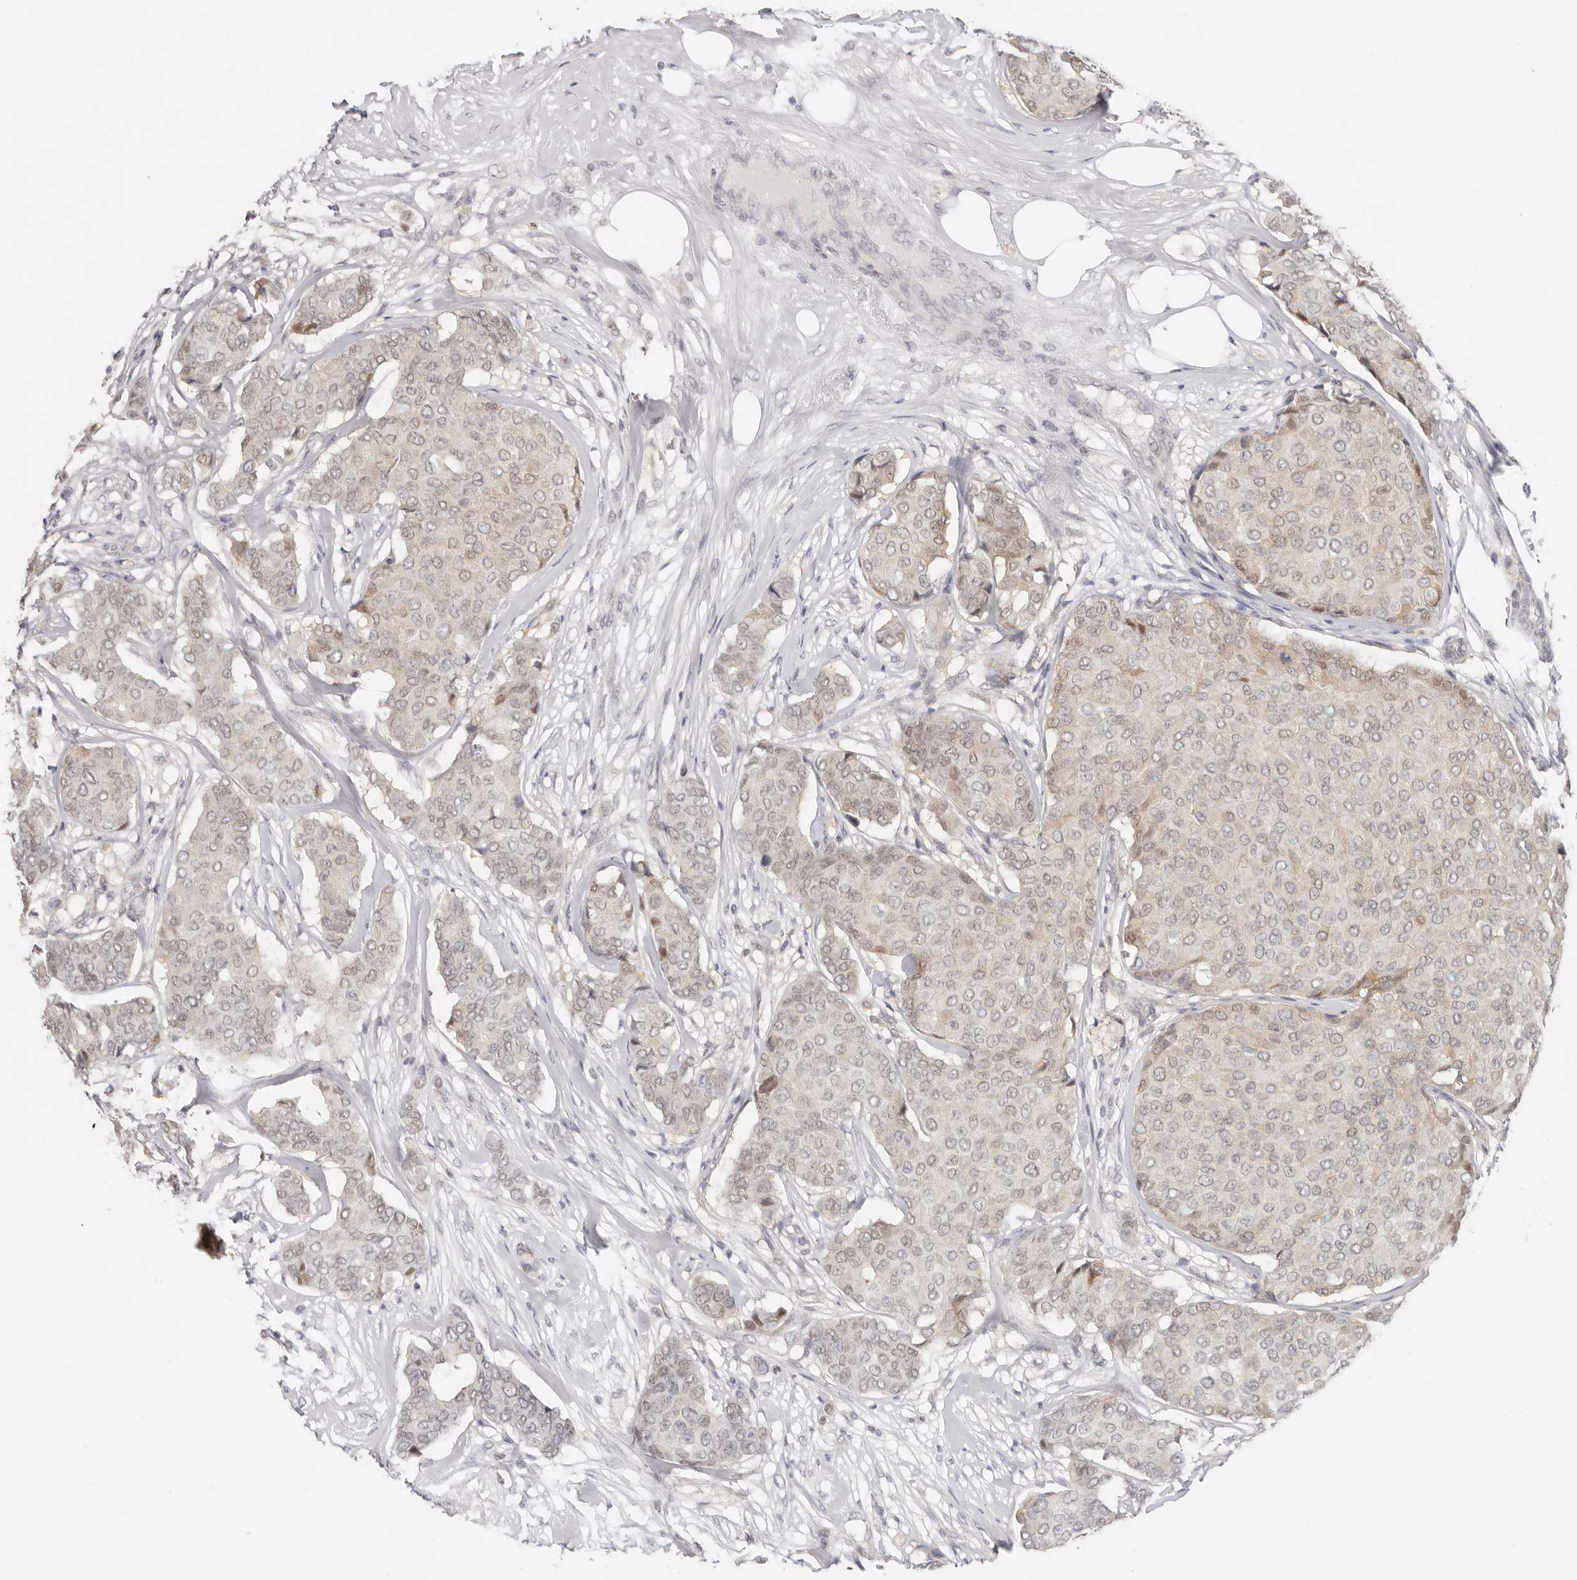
{"staining": {"intensity": "weak", "quantity": "25%-75%", "location": "nuclear"}, "tissue": "breast cancer", "cell_type": "Tumor cells", "image_type": "cancer", "snomed": [{"axis": "morphology", "description": "Duct carcinoma"}, {"axis": "topography", "description": "Breast"}], "caption": "Immunohistochemical staining of breast cancer shows low levels of weak nuclear positivity in about 25%-75% of tumor cells.", "gene": "LARP7", "patient": {"sex": "female", "age": 75}}